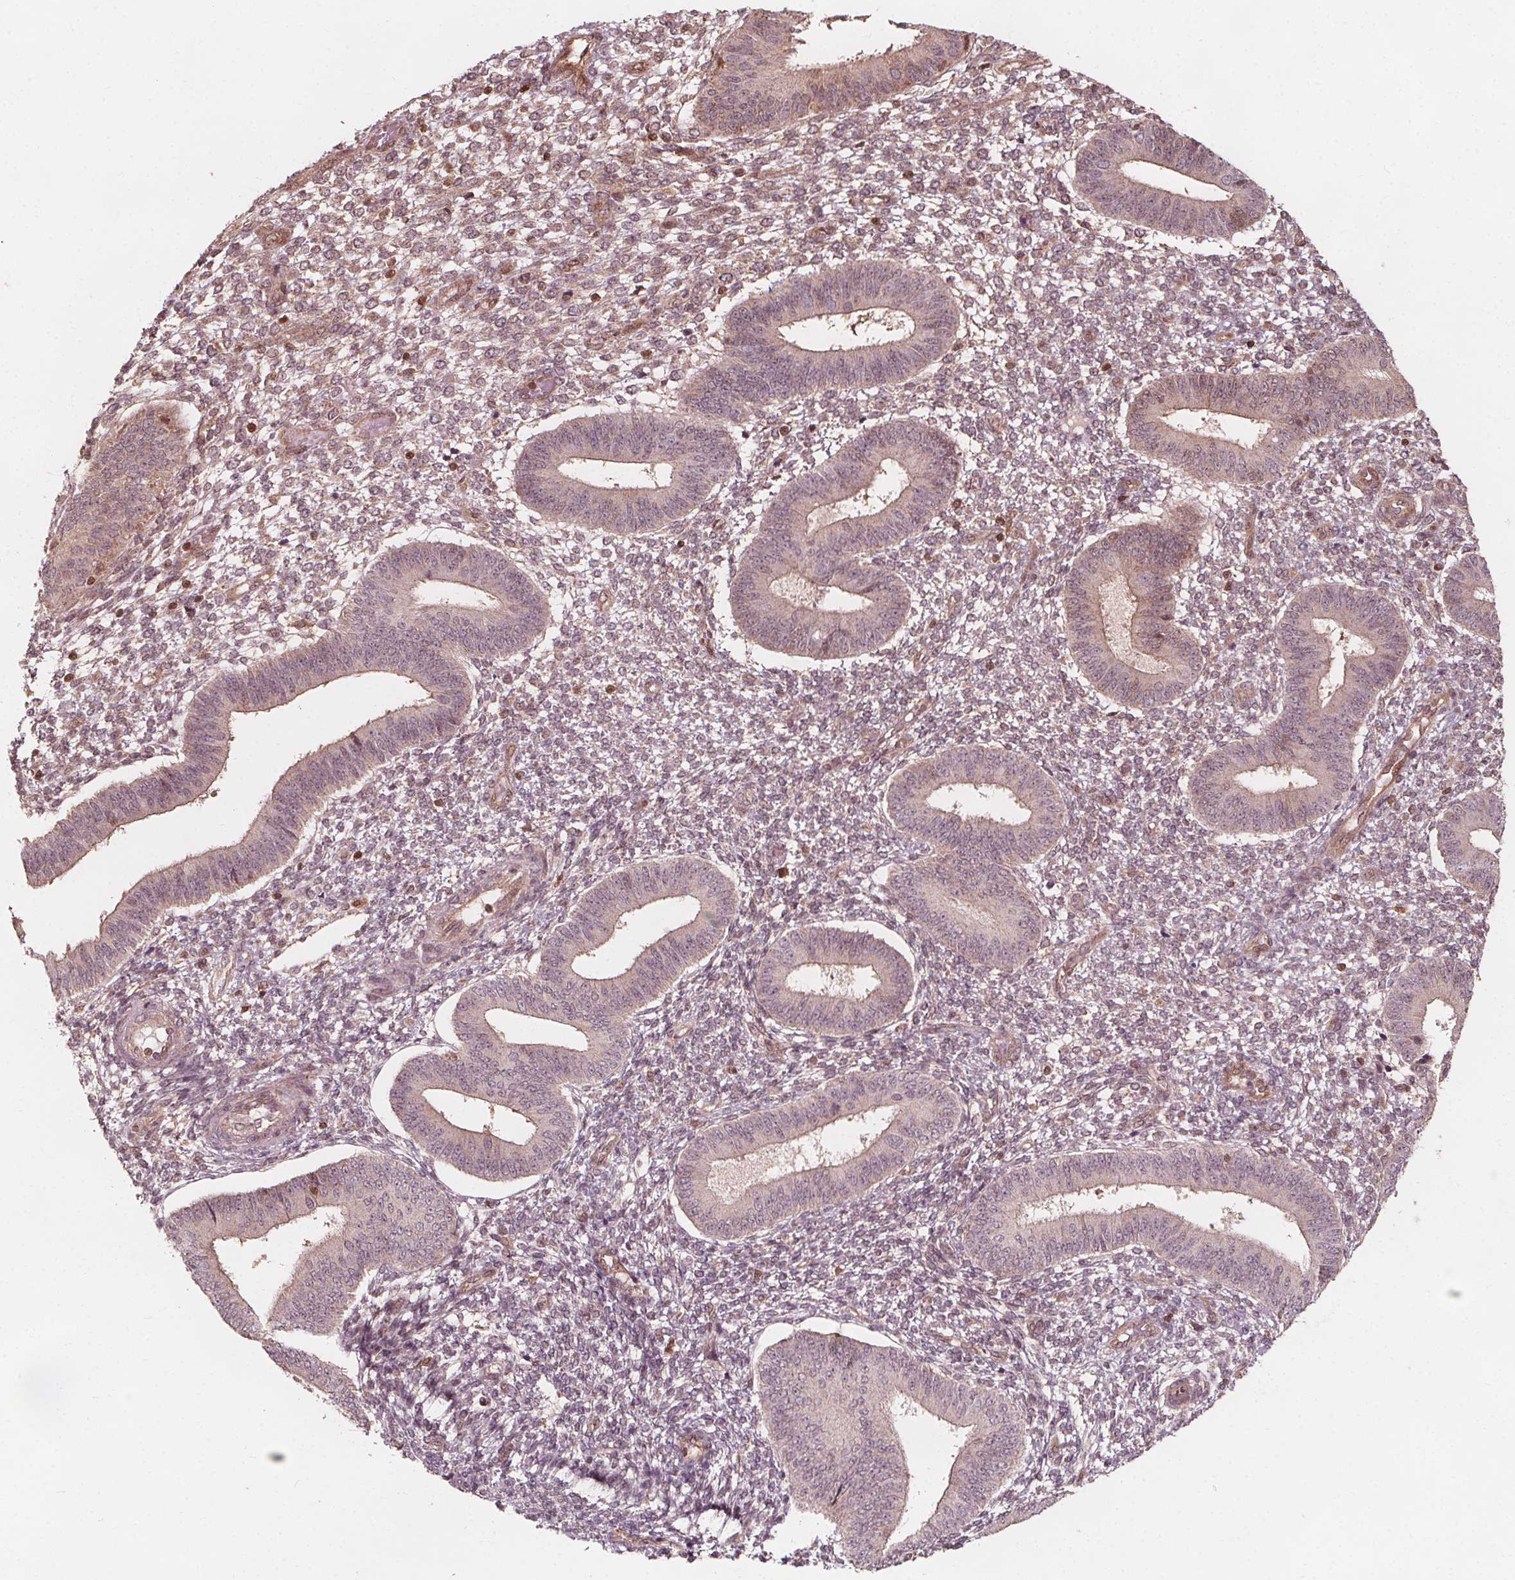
{"staining": {"intensity": "weak", "quantity": "25%-75%", "location": "cytoplasmic/membranous"}, "tissue": "endometrium", "cell_type": "Cells in endometrial stroma", "image_type": "normal", "snomed": [{"axis": "morphology", "description": "Normal tissue, NOS"}, {"axis": "topography", "description": "Endometrium"}], "caption": "IHC (DAB) staining of unremarkable endometrium shows weak cytoplasmic/membranous protein expression in about 25%-75% of cells in endometrial stroma.", "gene": "AIP", "patient": {"sex": "female", "age": 42}}